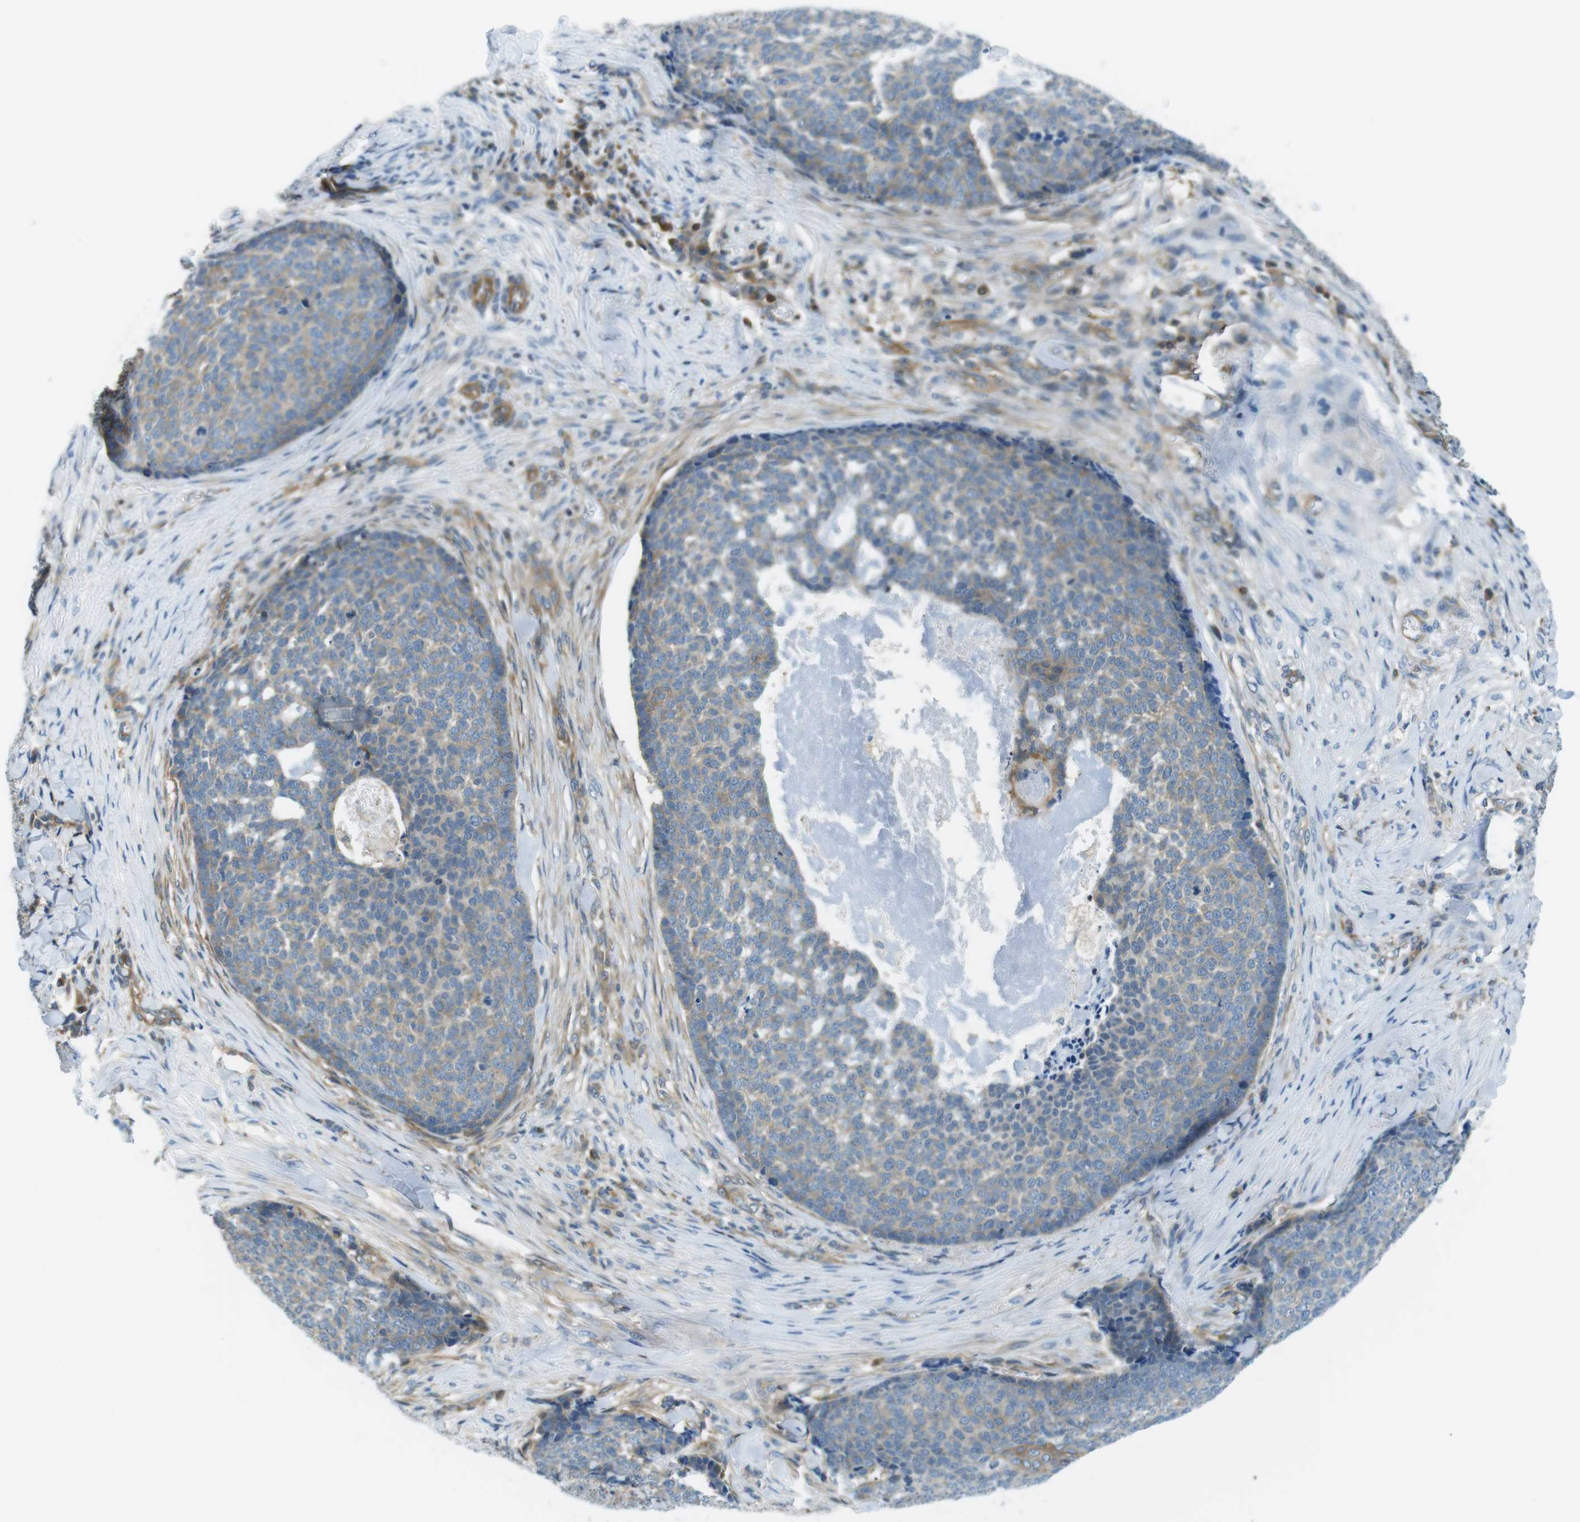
{"staining": {"intensity": "weak", "quantity": "25%-75%", "location": "cytoplasmic/membranous"}, "tissue": "skin cancer", "cell_type": "Tumor cells", "image_type": "cancer", "snomed": [{"axis": "morphology", "description": "Basal cell carcinoma"}, {"axis": "topography", "description": "Skin"}], "caption": "Skin cancer stained with a protein marker displays weak staining in tumor cells.", "gene": "TES", "patient": {"sex": "male", "age": 84}}